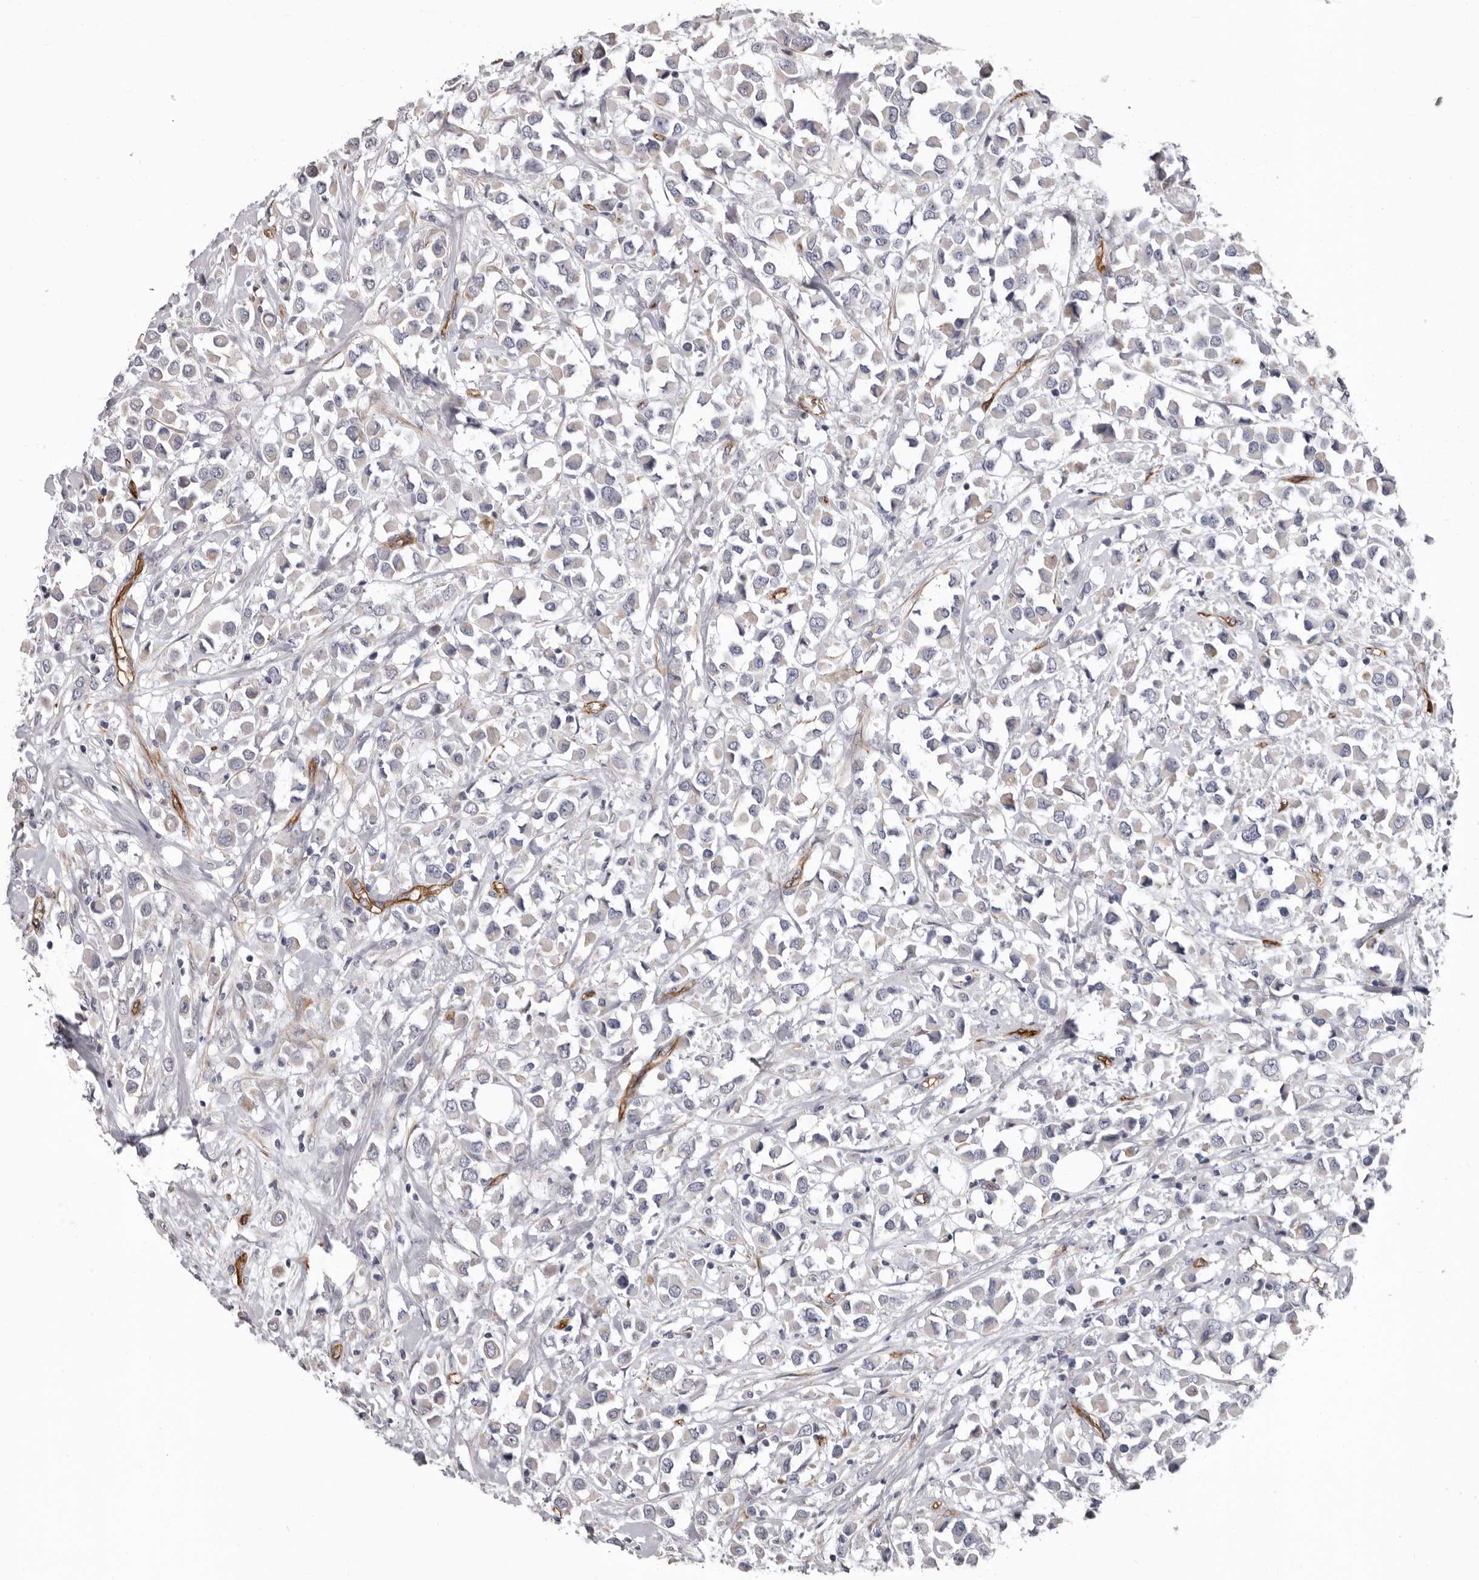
{"staining": {"intensity": "negative", "quantity": "none", "location": "none"}, "tissue": "breast cancer", "cell_type": "Tumor cells", "image_type": "cancer", "snomed": [{"axis": "morphology", "description": "Duct carcinoma"}, {"axis": "topography", "description": "Breast"}], "caption": "Image shows no protein expression in tumor cells of breast cancer (invasive ductal carcinoma) tissue.", "gene": "ADGRL4", "patient": {"sex": "female", "age": 61}}